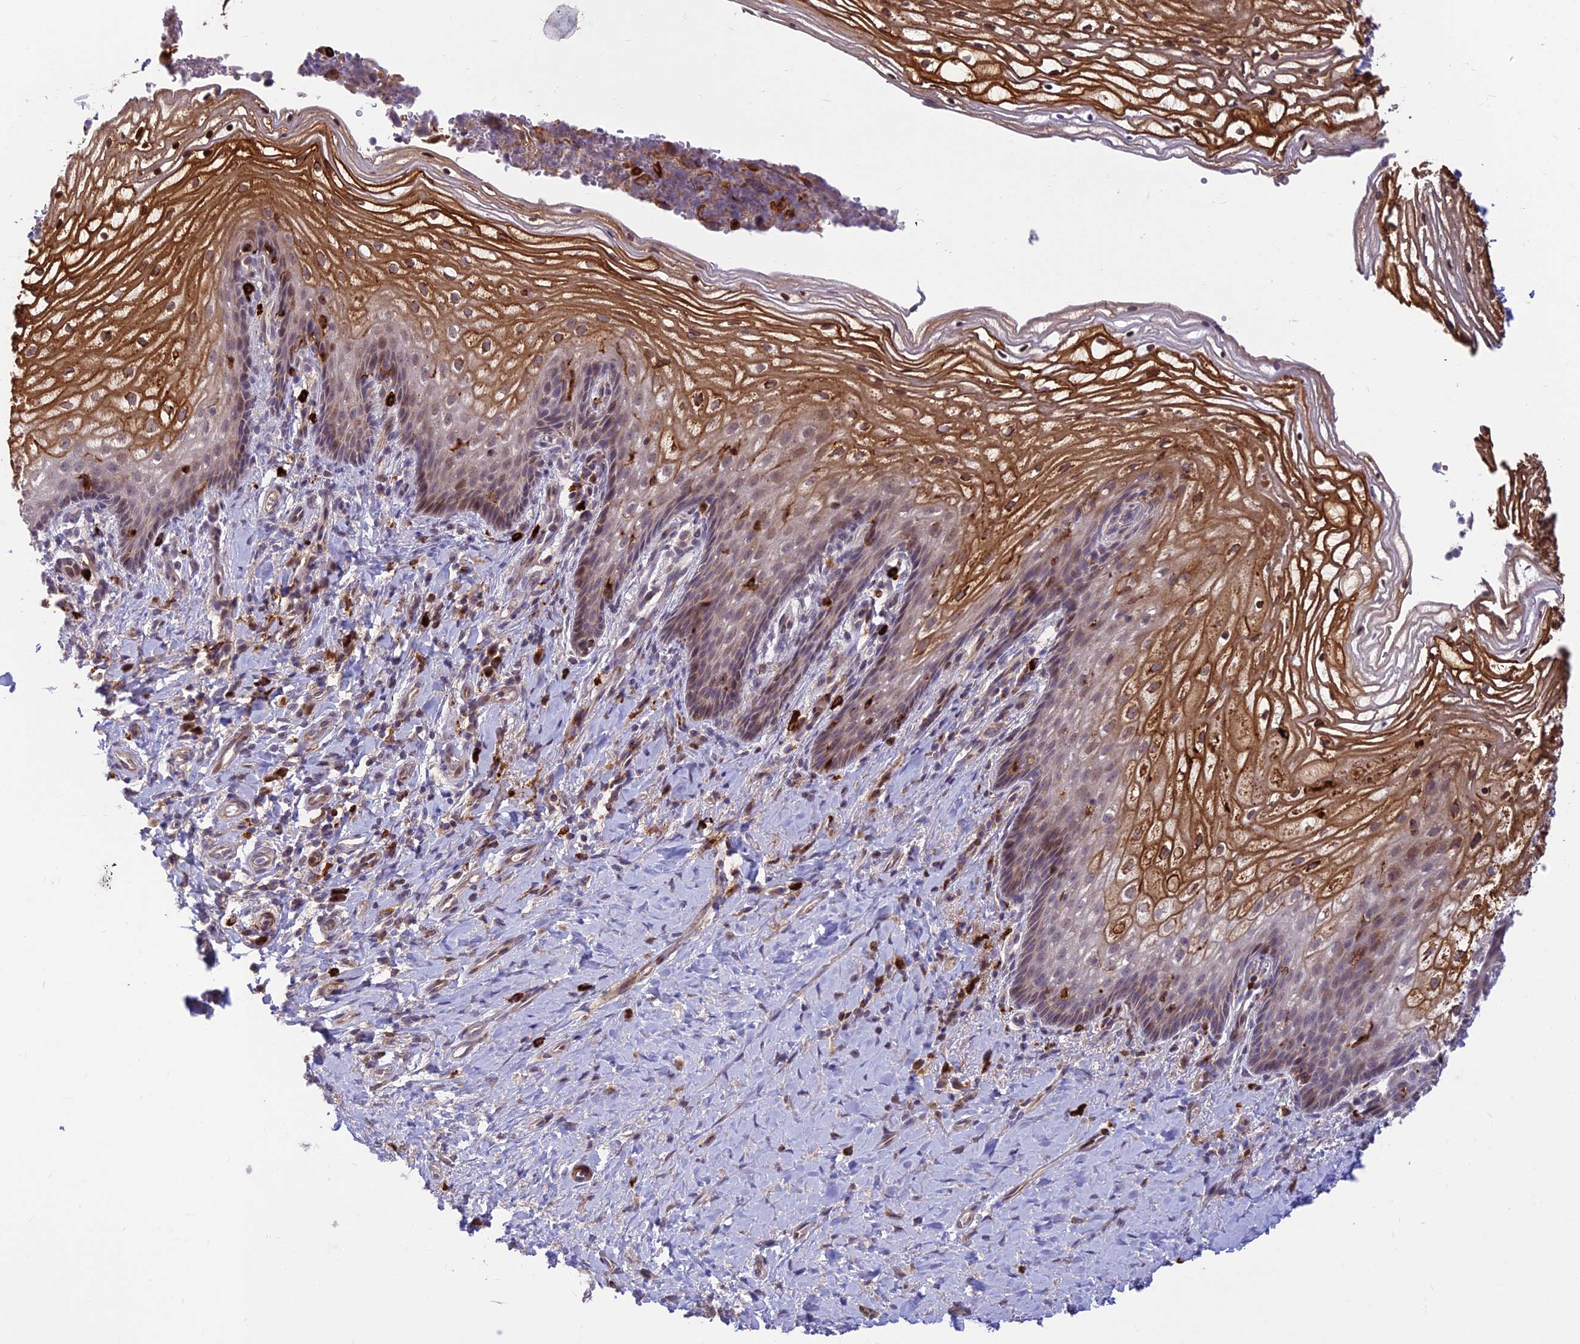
{"staining": {"intensity": "strong", "quantity": "<25%", "location": "cytoplasmic/membranous,nuclear"}, "tissue": "vagina", "cell_type": "Squamous epithelial cells", "image_type": "normal", "snomed": [{"axis": "morphology", "description": "Normal tissue, NOS"}, {"axis": "topography", "description": "Vagina"}], "caption": "Vagina was stained to show a protein in brown. There is medium levels of strong cytoplasmic/membranous,nuclear positivity in approximately <25% of squamous epithelial cells. (DAB (3,3'-diaminobenzidine) = brown stain, brightfield microscopy at high magnification).", "gene": "ASPDH", "patient": {"sex": "female", "age": 60}}